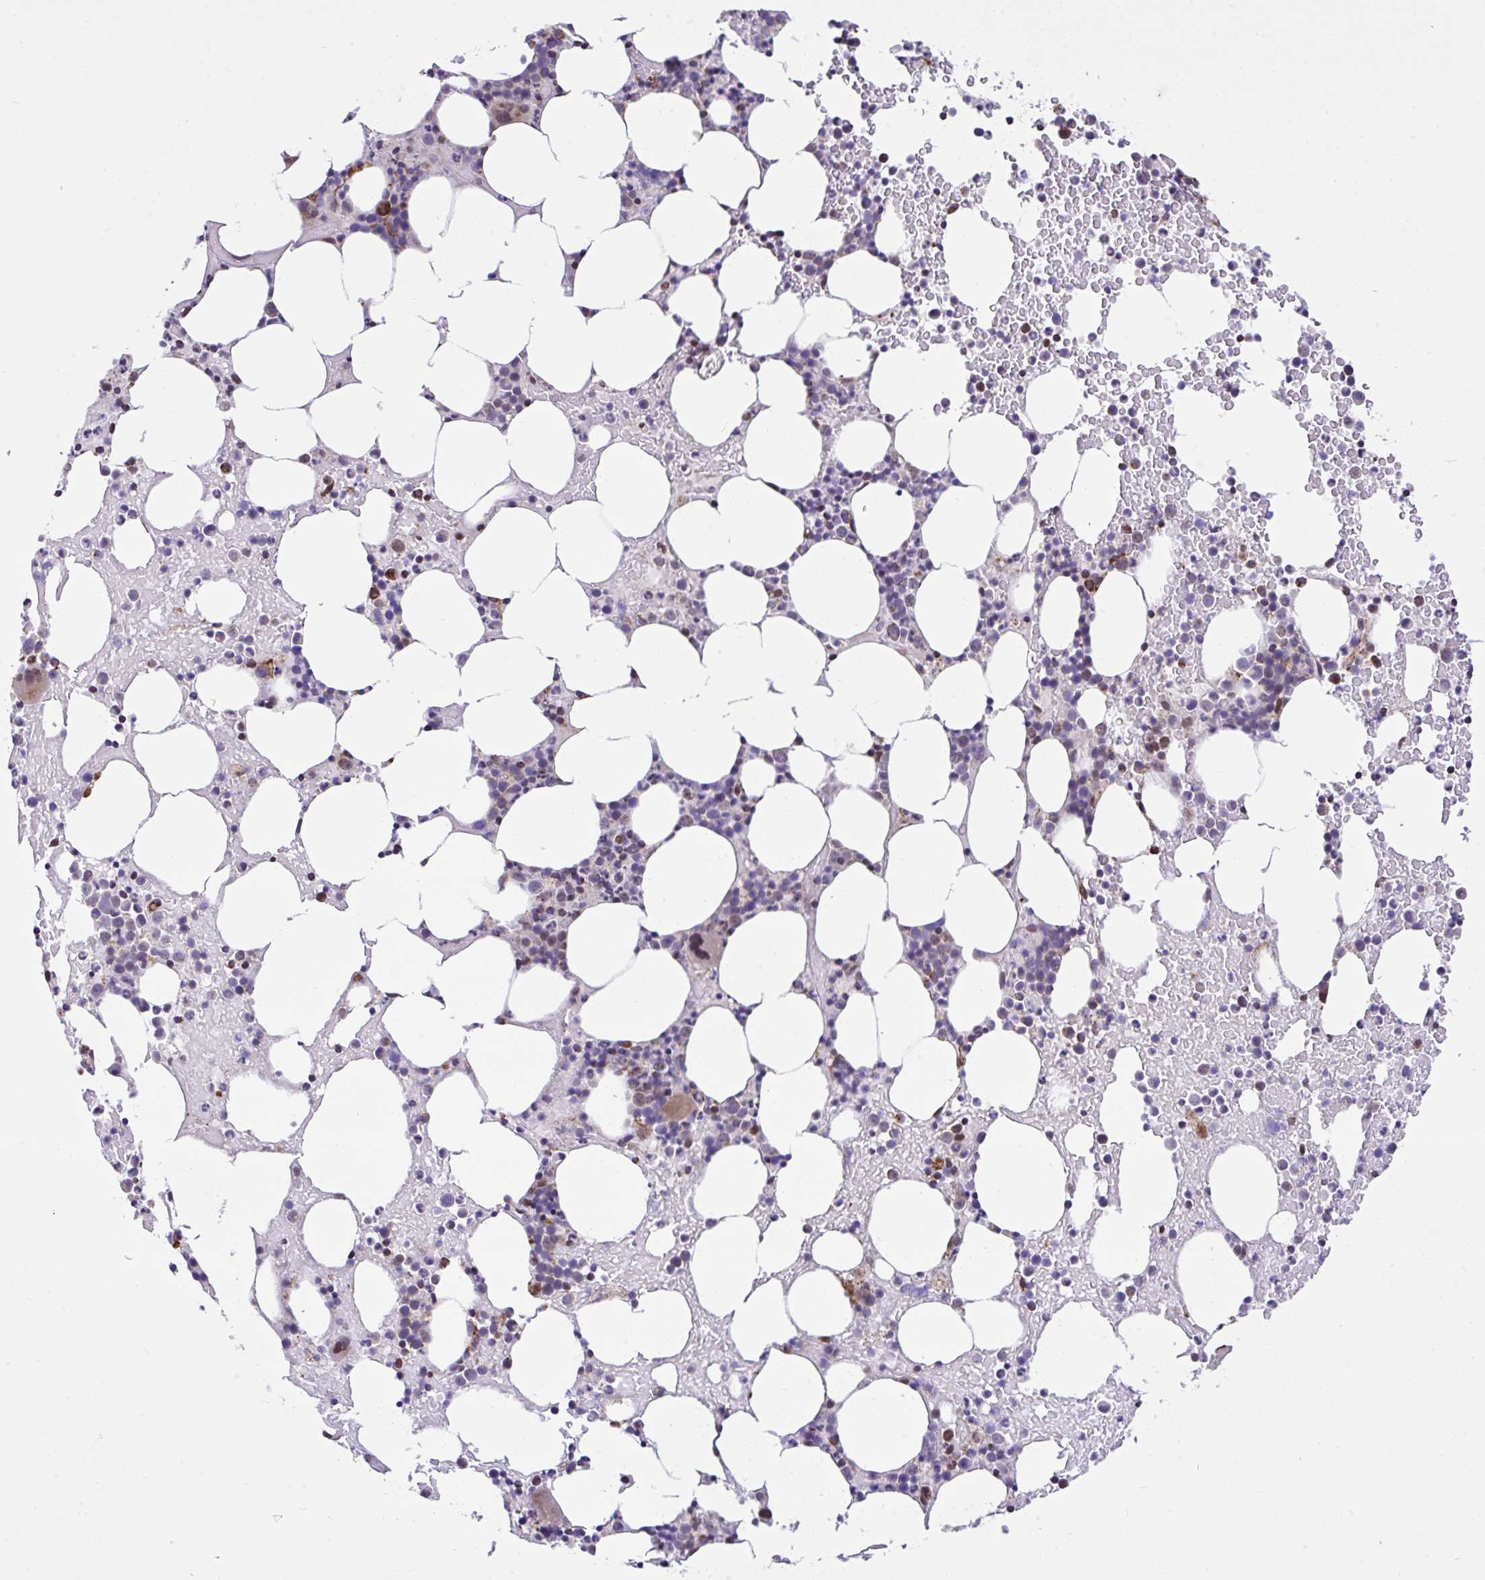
{"staining": {"intensity": "moderate", "quantity": "<25%", "location": "cytoplasmic/membranous,nuclear"}, "tissue": "bone marrow", "cell_type": "Hematopoietic cells", "image_type": "normal", "snomed": [{"axis": "morphology", "description": "Normal tissue, NOS"}, {"axis": "topography", "description": "Bone marrow"}], "caption": "The micrograph reveals immunohistochemical staining of unremarkable bone marrow. There is moderate cytoplasmic/membranous,nuclear expression is seen in about <25% of hematopoietic cells.", "gene": "ZNF362", "patient": {"sex": "female", "age": 62}}